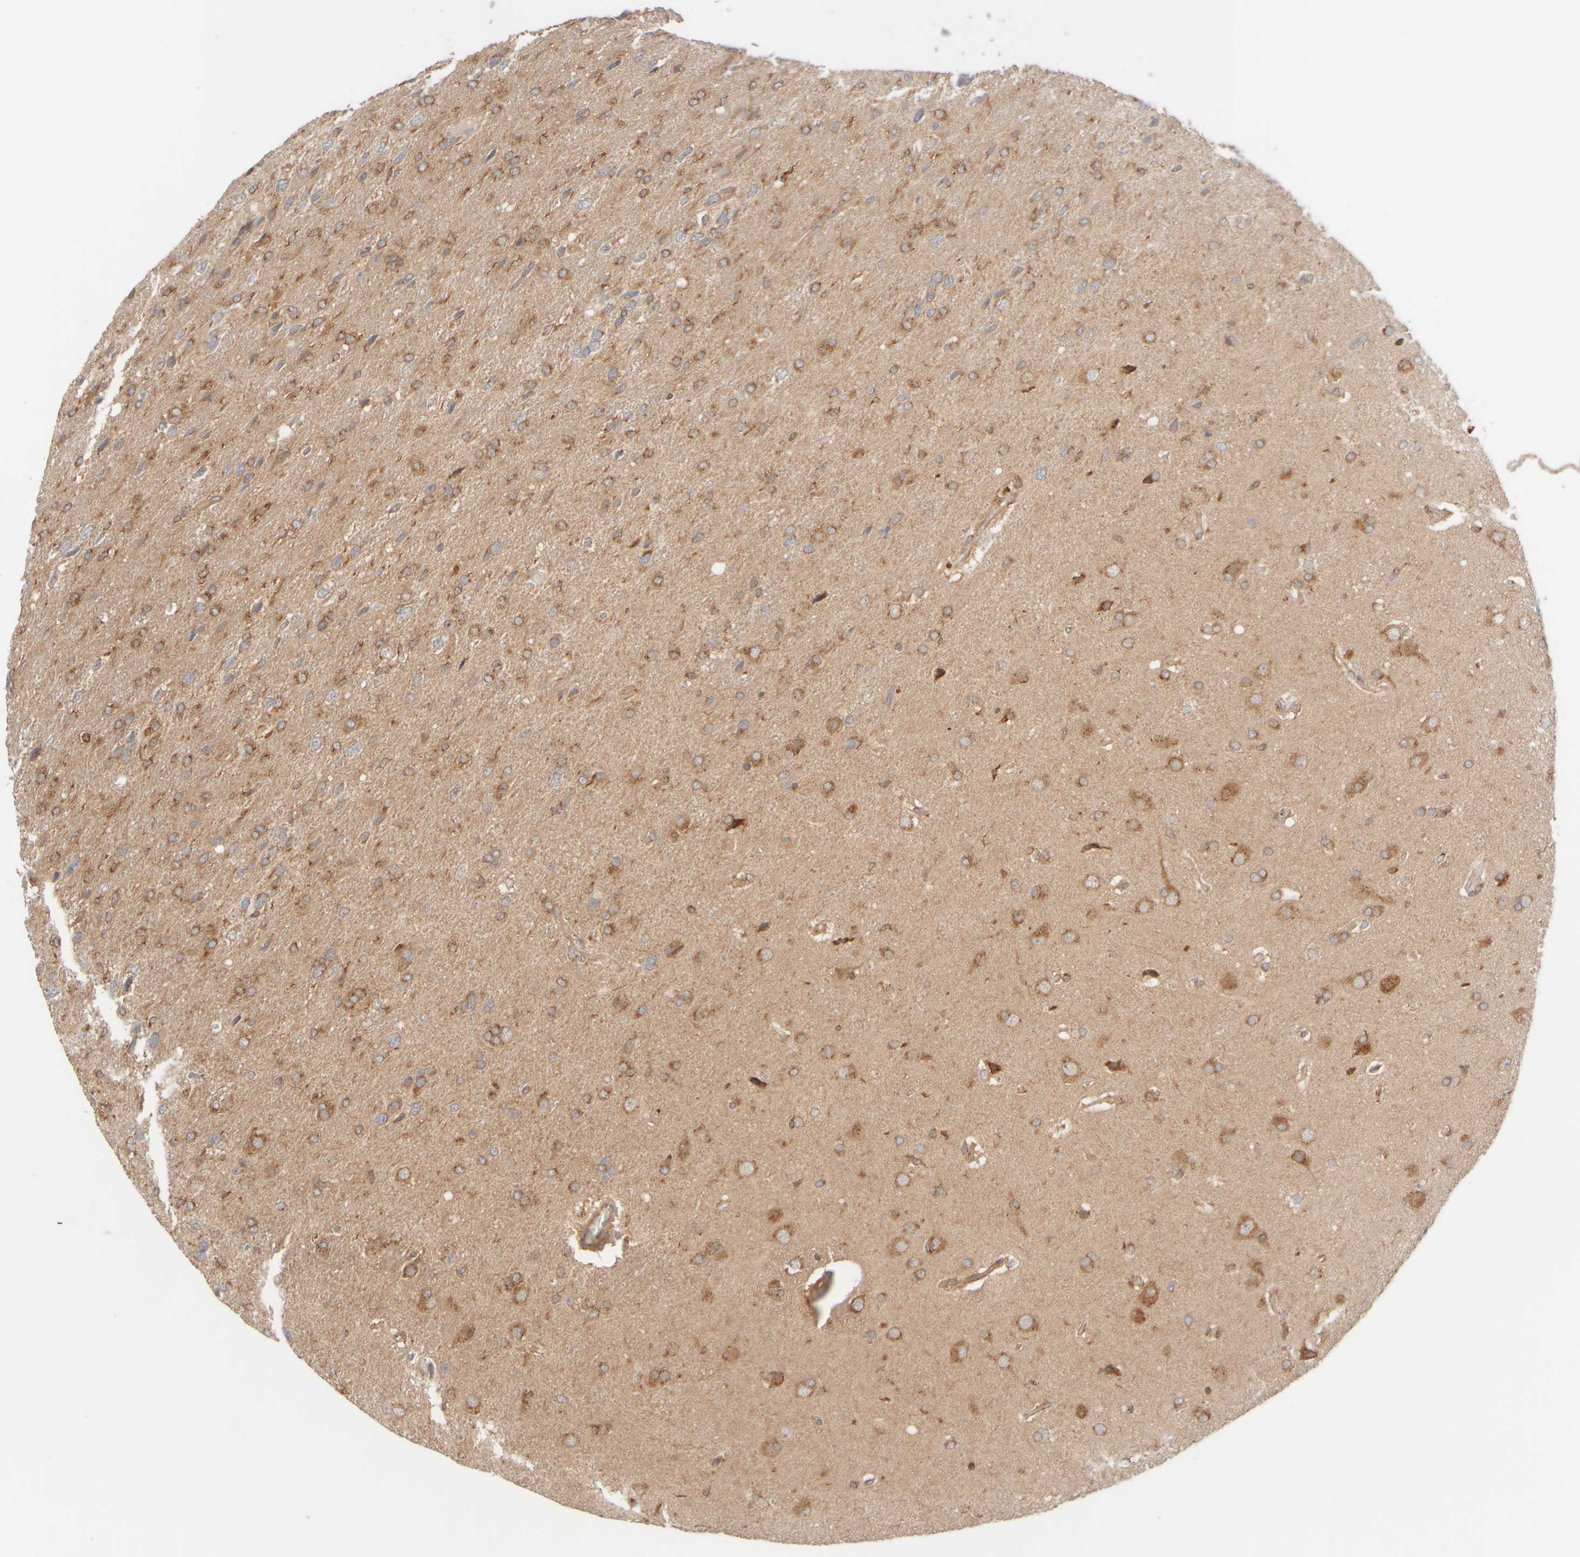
{"staining": {"intensity": "moderate", "quantity": ">75%", "location": "cytoplasmic/membranous"}, "tissue": "glioma", "cell_type": "Tumor cells", "image_type": "cancer", "snomed": [{"axis": "morphology", "description": "Glioma, malignant, High grade"}, {"axis": "topography", "description": "Brain"}], "caption": "Protein expression analysis of malignant glioma (high-grade) reveals moderate cytoplasmic/membranous expression in approximately >75% of tumor cells.", "gene": "RABEP1", "patient": {"sex": "female", "age": 58}}